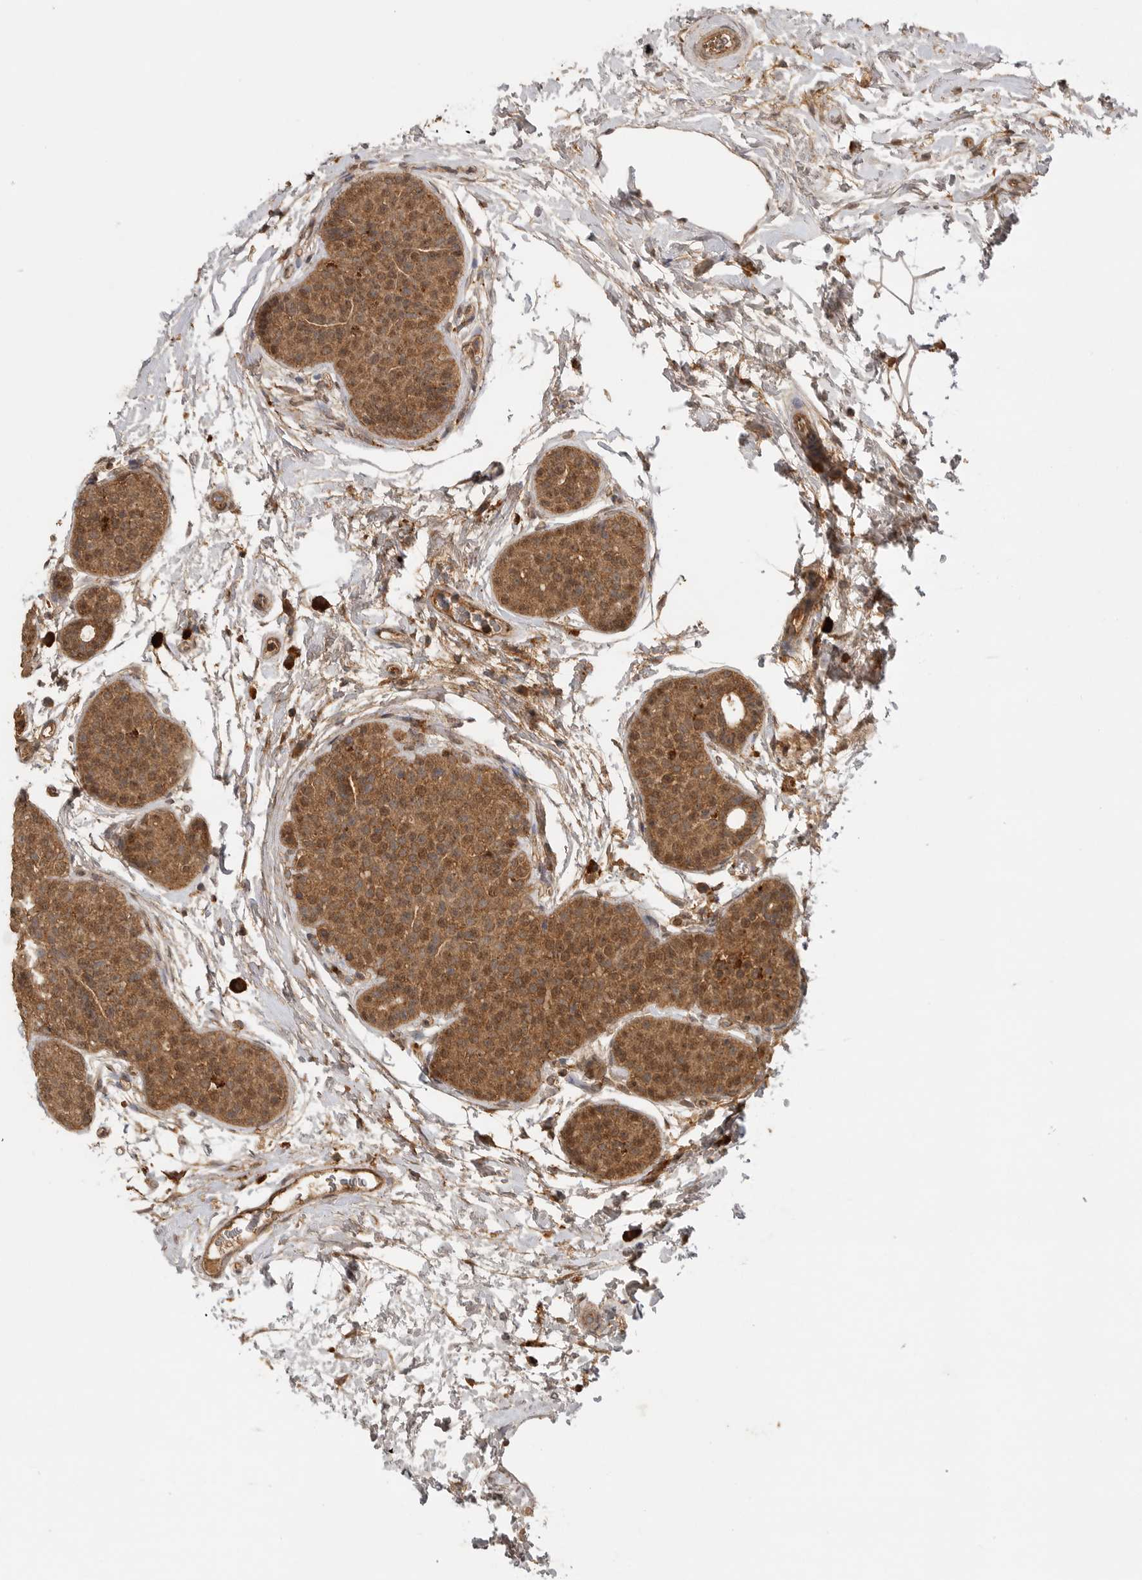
{"staining": {"intensity": "moderate", "quantity": ">75%", "location": "cytoplasmic/membranous,nuclear"}, "tissue": "breast cancer", "cell_type": "Tumor cells", "image_type": "cancer", "snomed": [{"axis": "morphology", "description": "Lobular carcinoma, in situ"}, {"axis": "morphology", "description": "Lobular carcinoma"}, {"axis": "topography", "description": "Breast"}], "caption": "There is medium levels of moderate cytoplasmic/membranous and nuclear staining in tumor cells of breast cancer, as demonstrated by immunohistochemical staining (brown color).", "gene": "ICOSLG", "patient": {"sex": "female", "age": 41}}